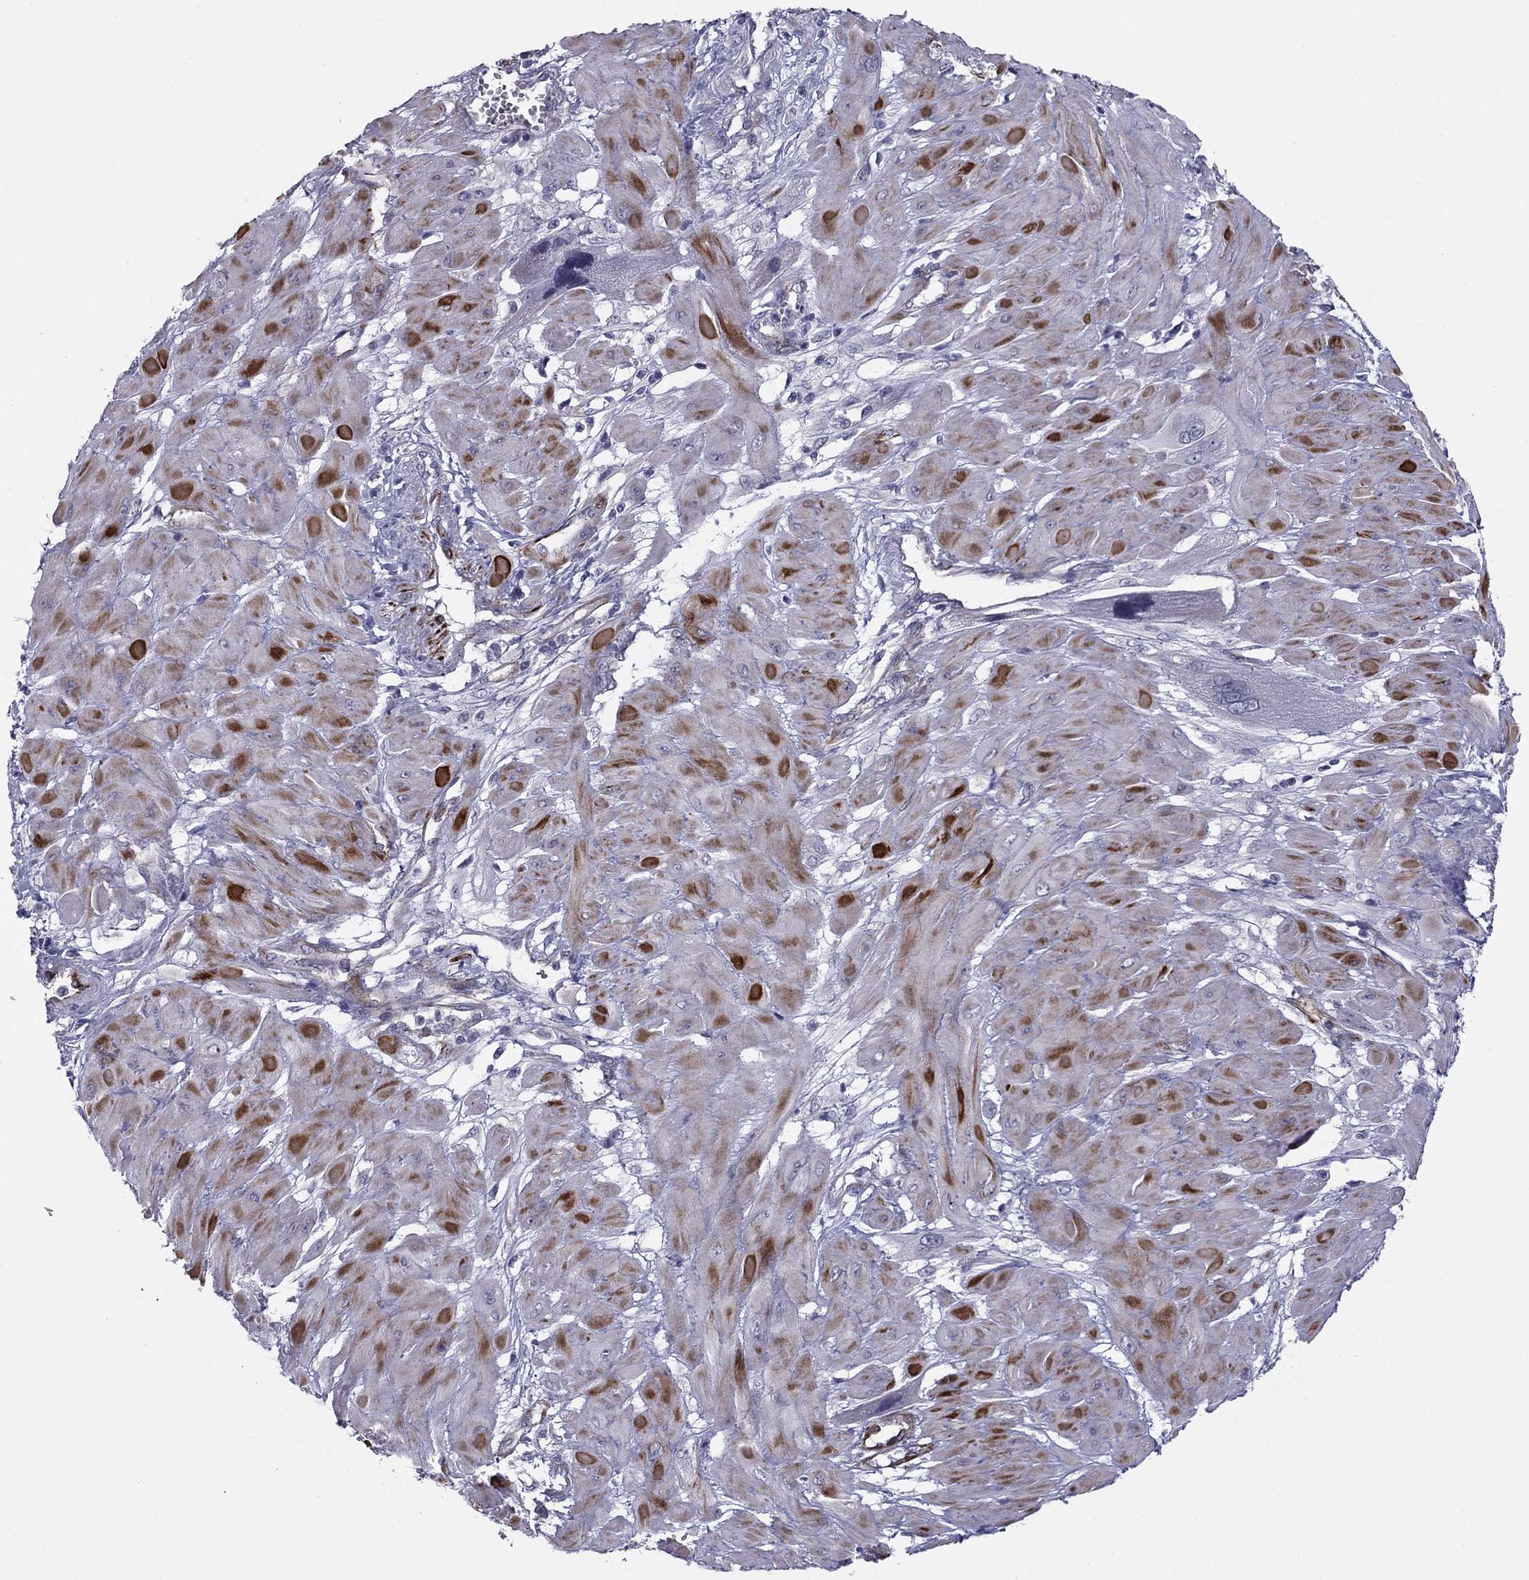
{"staining": {"intensity": "negative", "quantity": "none", "location": "none"}, "tissue": "cervical cancer", "cell_type": "Tumor cells", "image_type": "cancer", "snomed": [{"axis": "morphology", "description": "Squamous cell carcinoma, NOS"}, {"axis": "topography", "description": "Cervix"}], "caption": "Immunohistochemistry histopathology image of human cervical cancer (squamous cell carcinoma) stained for a protein (brown), which exhibits no positivity in tumor cells.", "gene": "ANKS4B", "patient": {"sex": "female", "age": 34}}